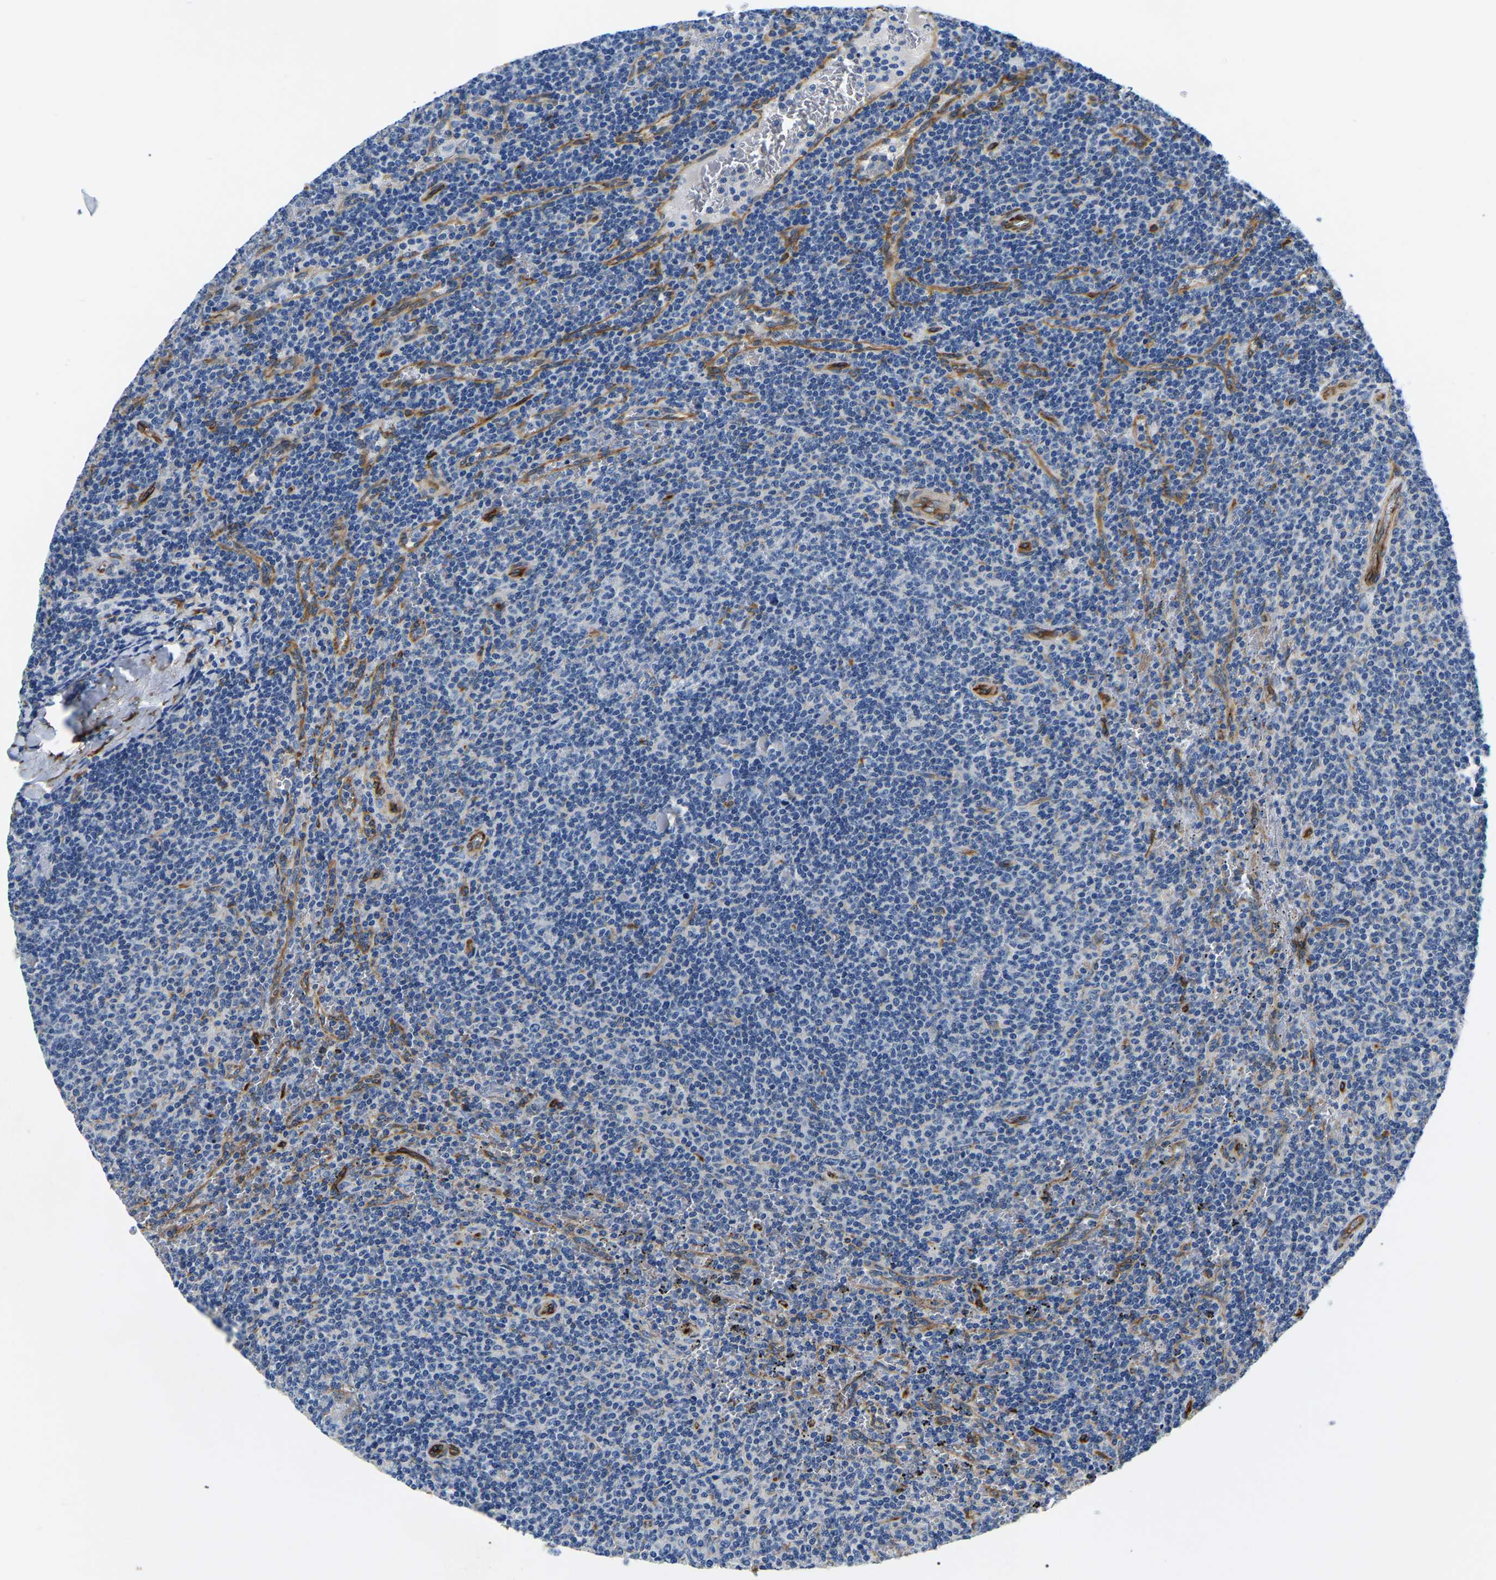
{"staining": {"intensity": "negative", "quantity": "none", "location": "none"}, "tissue": "lymphoma", "cell_type": "Tumor cells", "image_type": "cancer", "snomed": [{"axis": "morphology", "description": "Malignant lymphoma, non-Hodgkin's type, Low grade"}, {"axis": "topography", "description": "Spleen"}], "caption": "High power microscopy histopathology image of an IHC histopathology image of lymphoma, revealing no significant staining in tumor cells.", "gene": "DUSP8", "patient": {"sex": "female", "age": 50}}